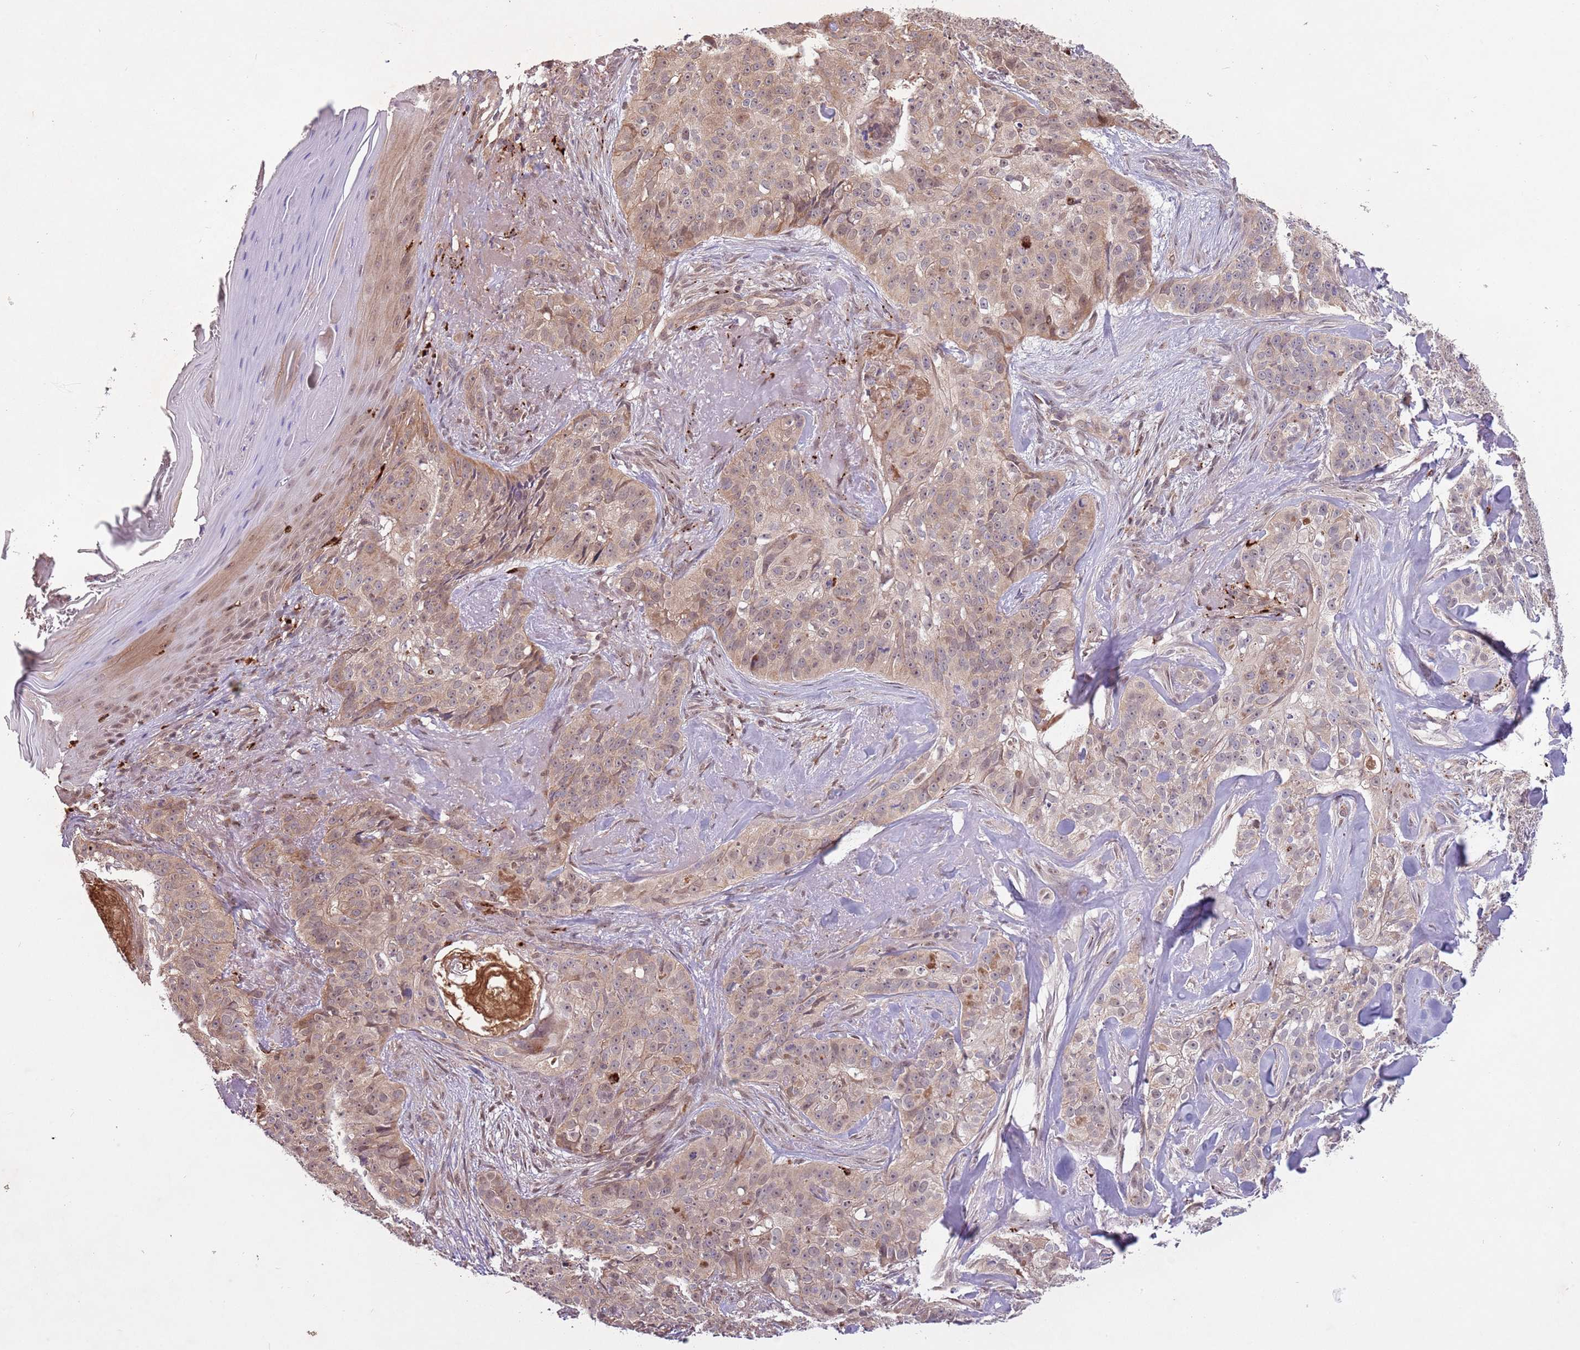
{"staining": {"intensity": "weak", "quantity": ">75%", "location": "cytoplasmic/membranous,nuclear"}, "tissue": "skin cancer", "cell_type": "Tumor cells", "image_type": "cancer", "snomed": [{"axis": "morphology", "description": "Basal cell carcinoma"}, {"axis": "topography", "description": "Skin"}], "caption": "Protein staining shows weak cytoplasmic/membranous and nuclear expression in approximately >75% of tumor cells in skin cancer.", "gene": "TRIM27", "patient": {"sex": "female", "age": 92}}